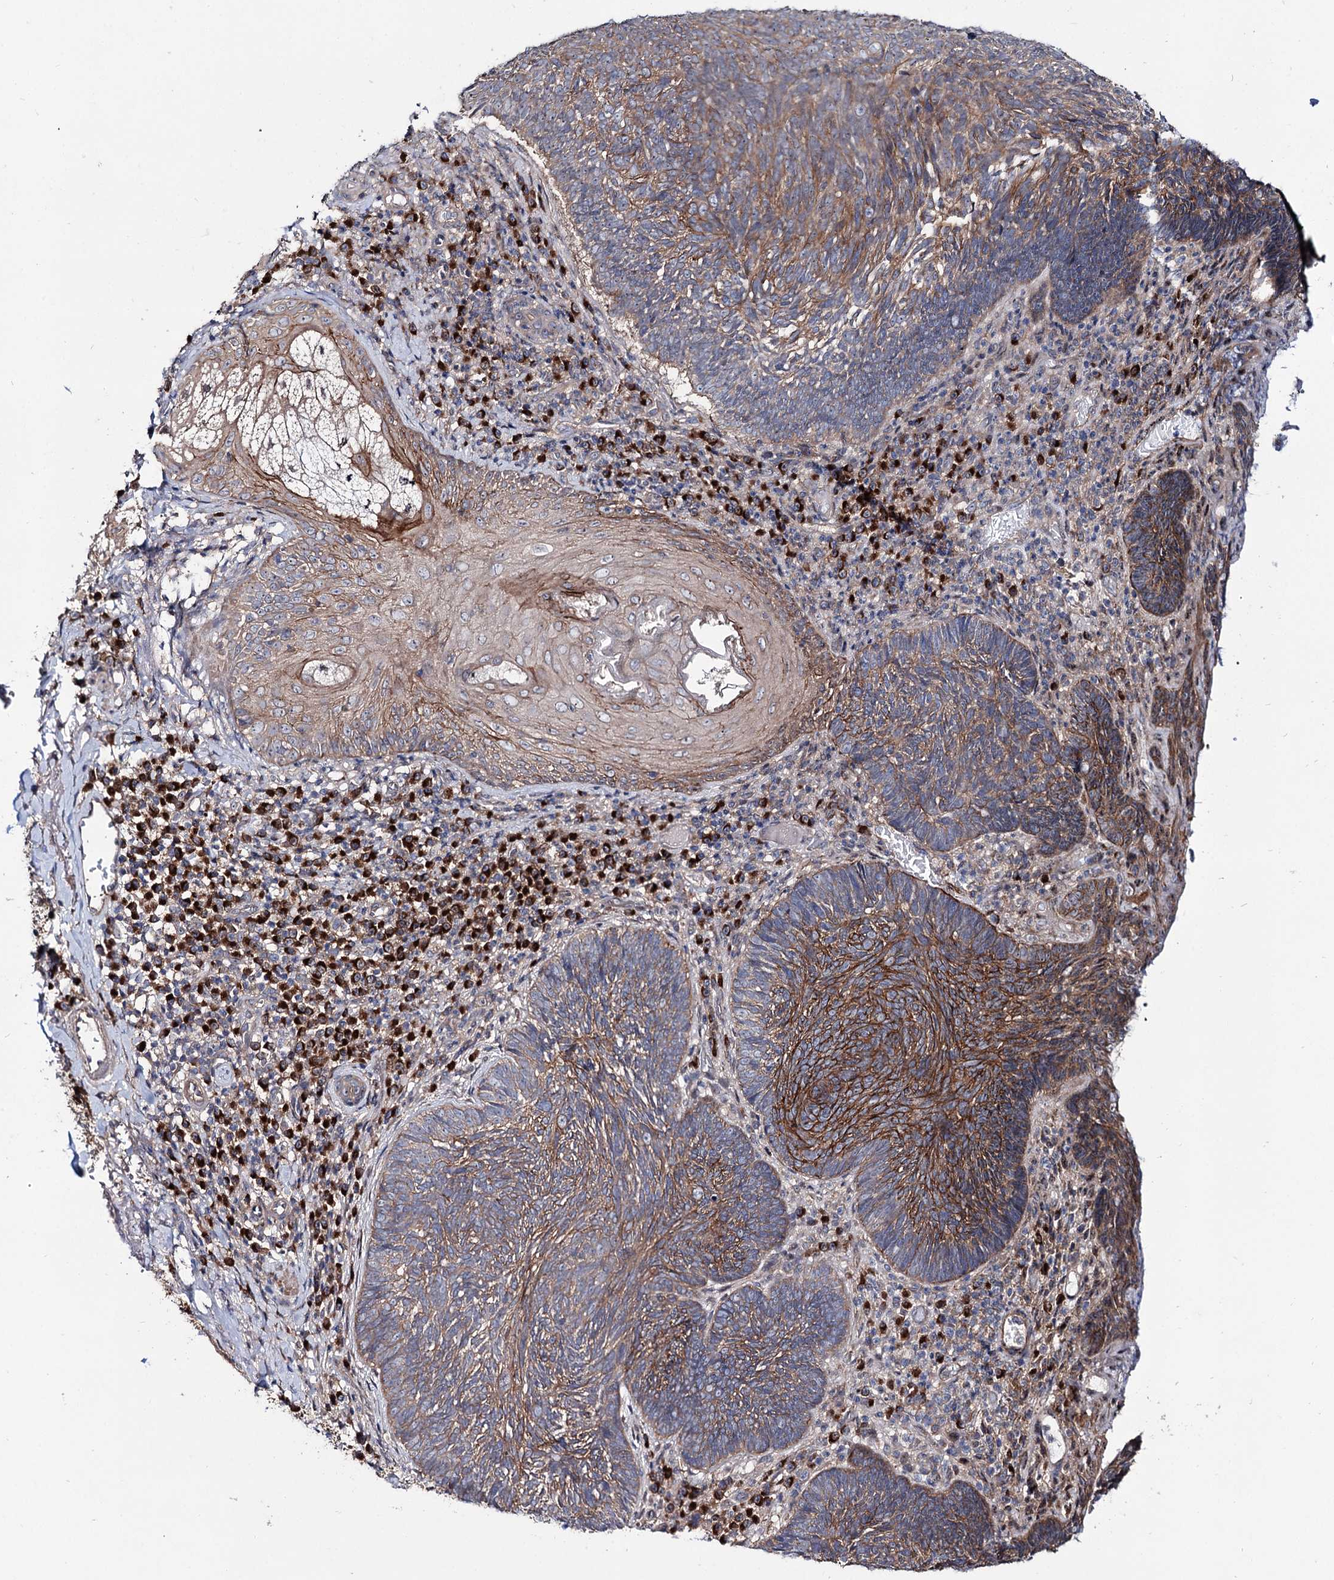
{"staining": {"intensity": "moderate", "quantity": "25%-75%", "location": "cytoplasmic/membranous"}, "tissue": "skin cancer", "cell_type": "Tumor cells", "image_type": "cancer", "snomed": [{"axis": "morphology", "description": "Basal cell carcinoma"}, {"axis": "topography", "description": "Skin"}], "caption": "Moderate cytoplasmic/membranous expression for a protein is seen in about 25%-75% of tumor cells of skin cancer (basal cell carcinoma) using immunohistochemistry.", "gene": "SEC24A", "patient": {"sex": "male", "age": 88}}